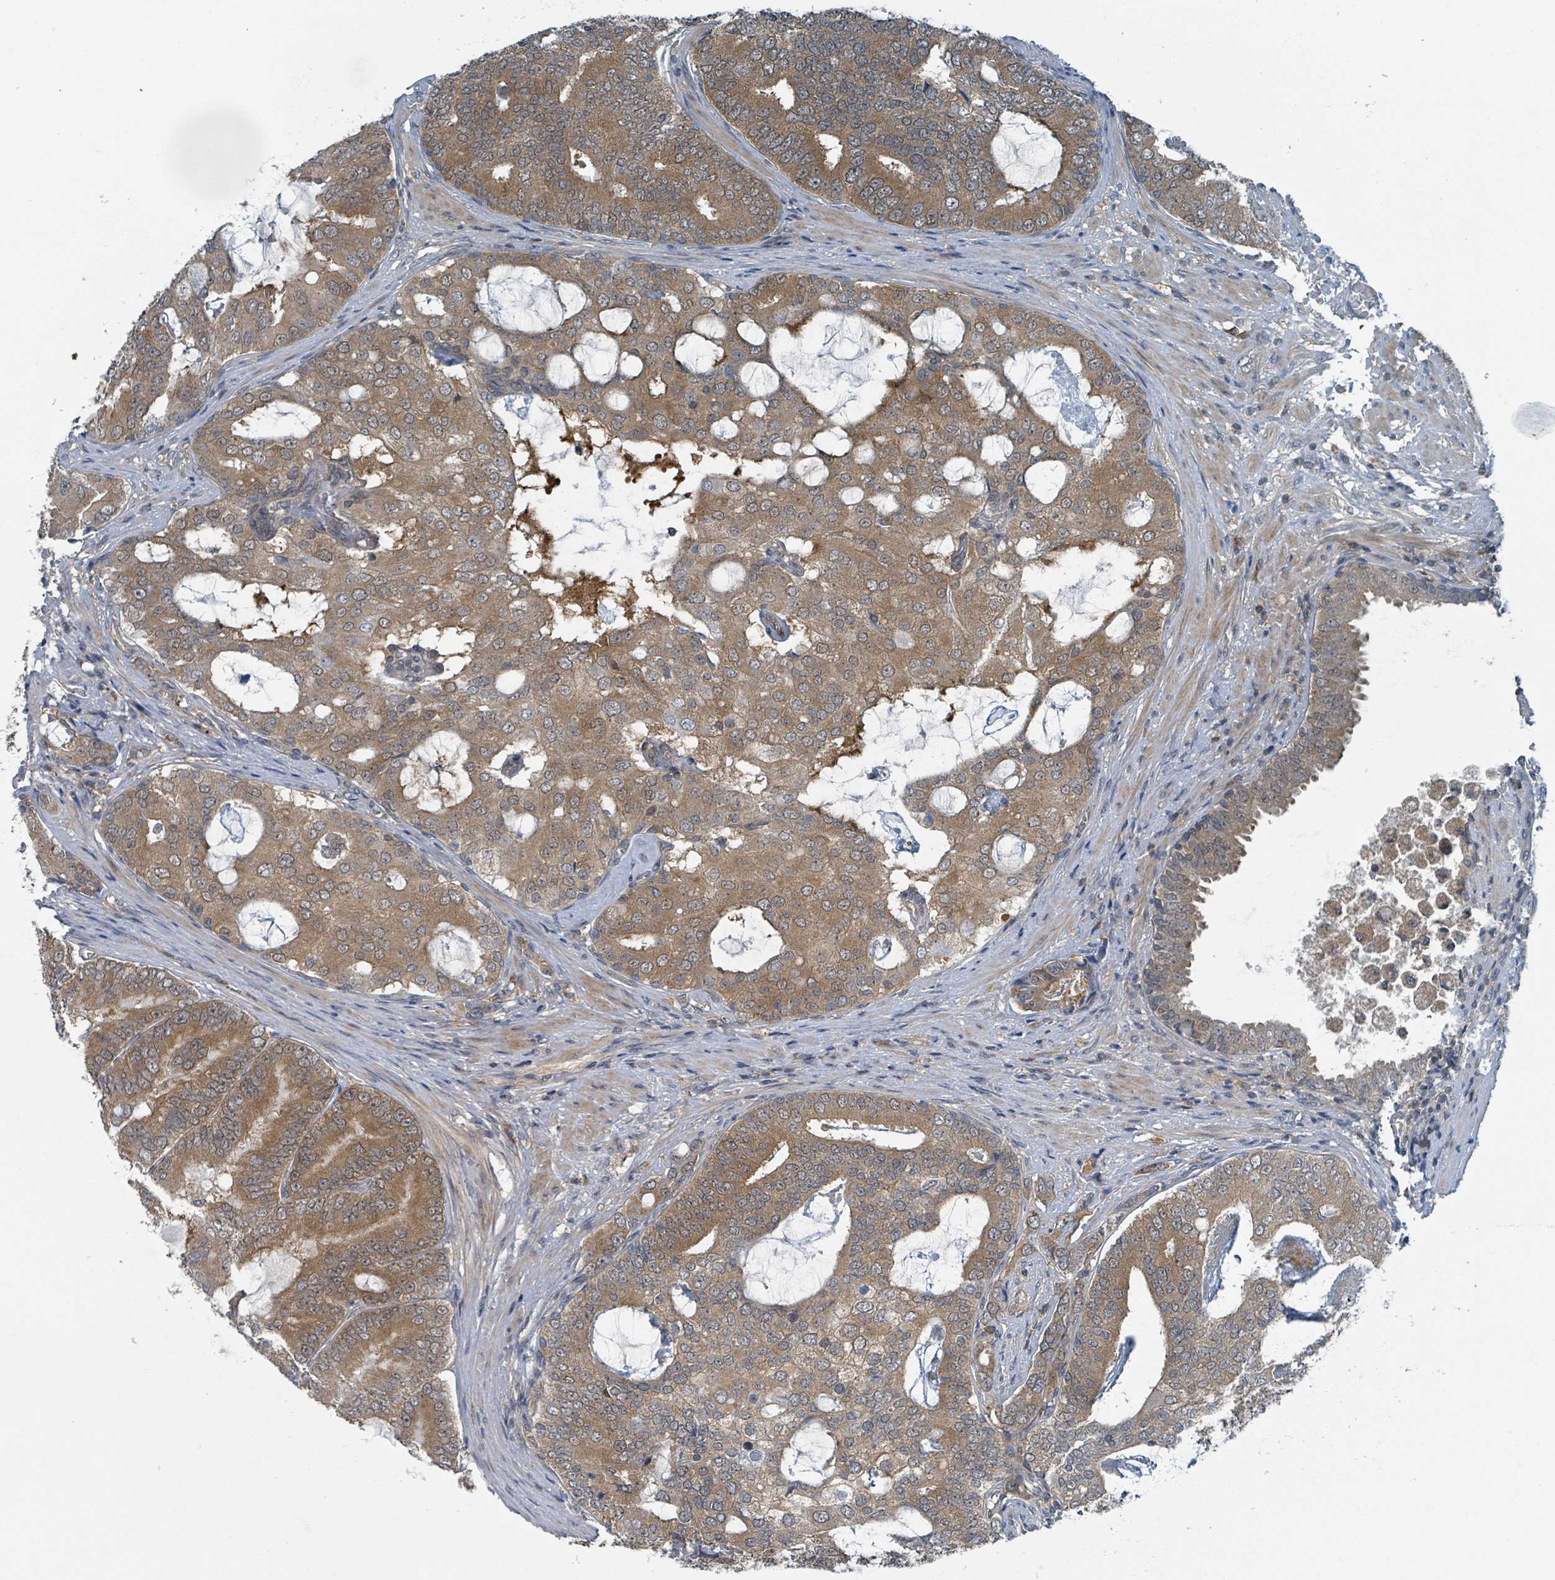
{"staining": {"intensity": "moderate", "quantity": ">75%", "location": "cytoplasmic/membranous,nuclear"}, "tissue": "prostate cancer", "cell_type": "Tumor cells", "image_type": "cancer", "snomed": [{"axis": "morphology", "description": "Adenocarcinoma, High grade"}, {"axis": "topography", "description": "Prostate"}], "caption": "IHC image of neoplastic tissue: adenocarcinoma (high-grade) (prostate) stained using immunohistochemistry demonstrates medium levels of moderate protein expression localized specifically in the cytoplasmic/membranous and nuclear of tumor cells, appearing as a cytoplasmic/membranous and nuclear brown color.", "gene": "GOLGA7", "patient": {"sex": "male", "age": 55}}